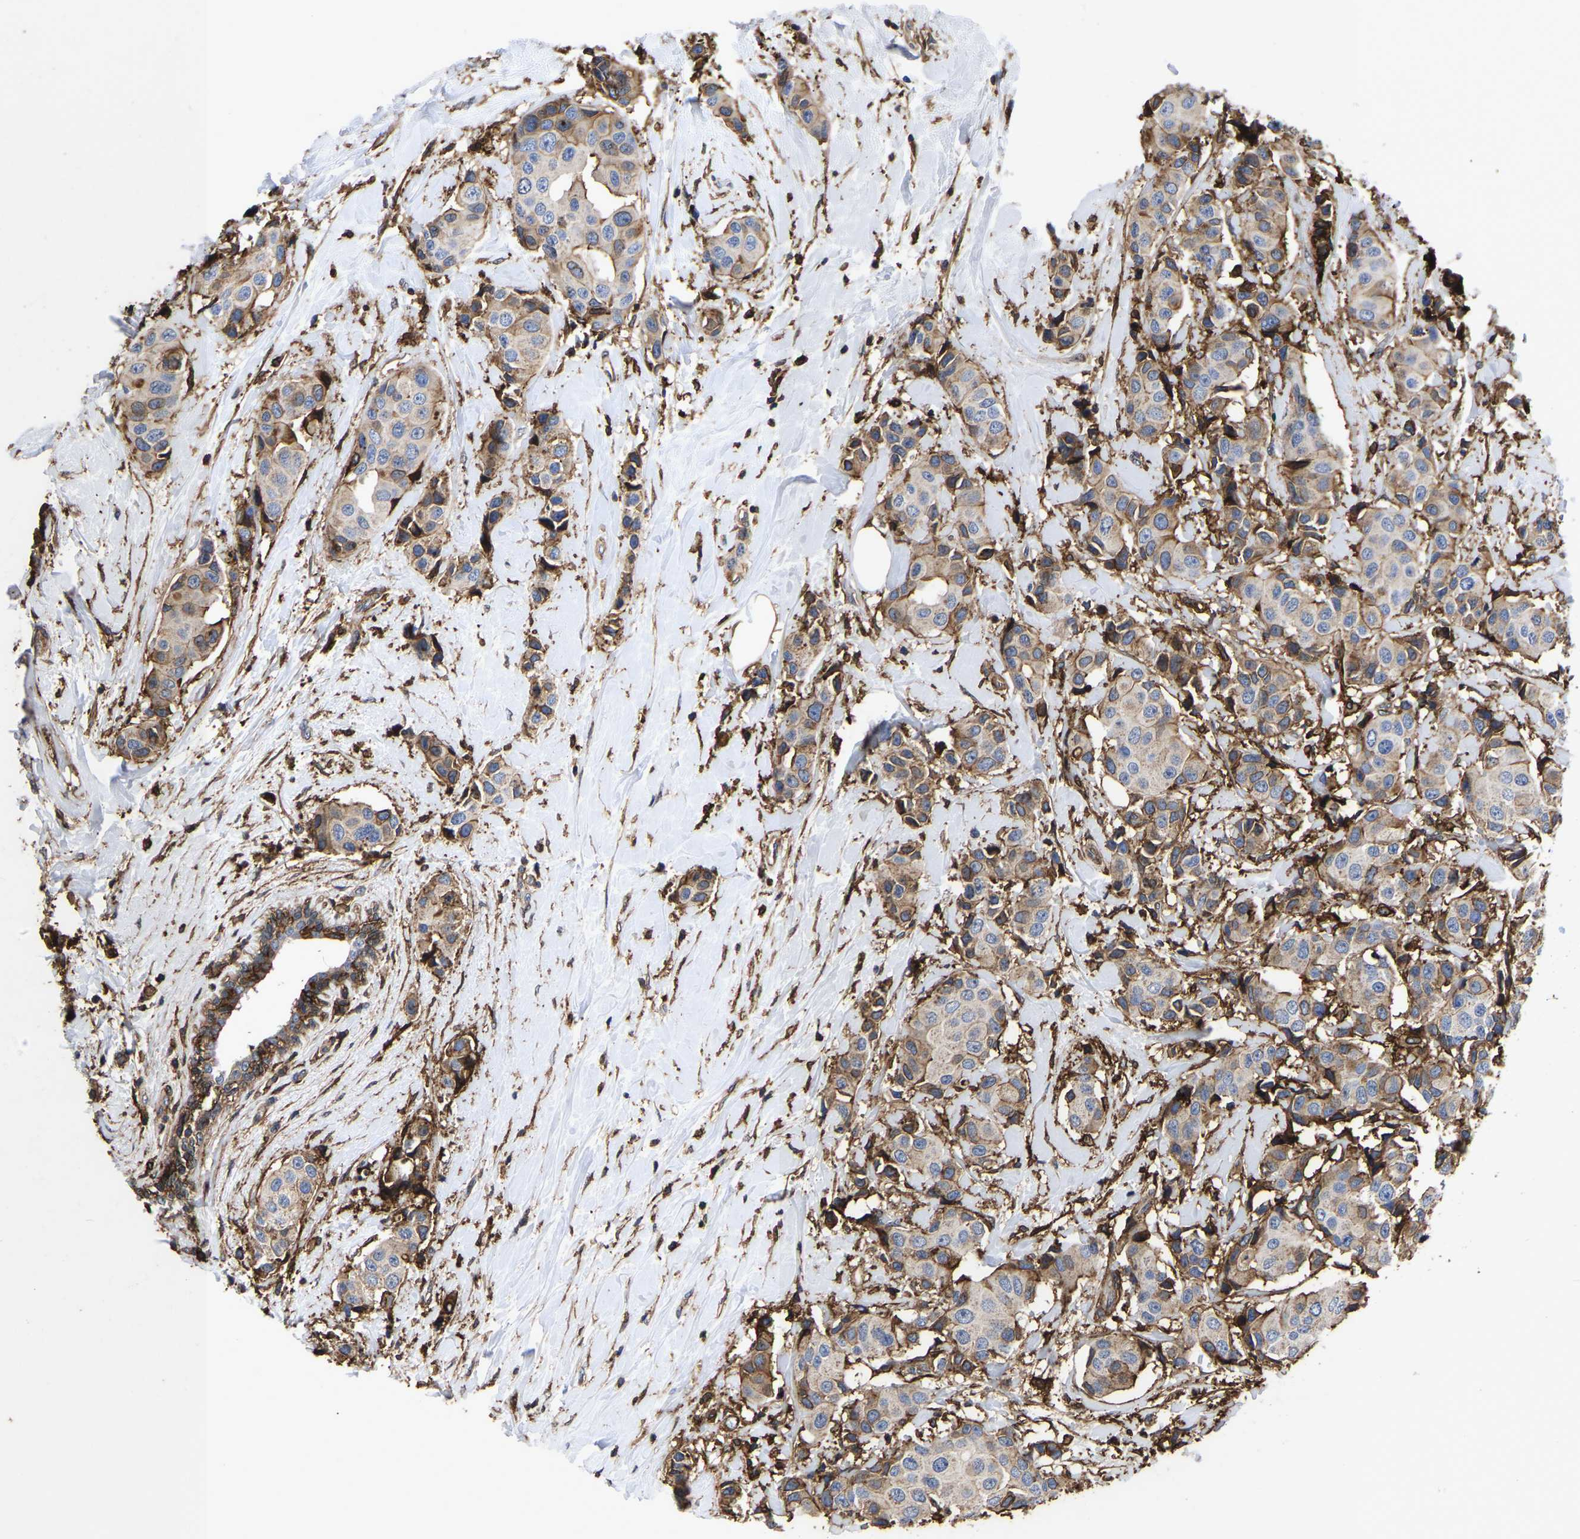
{"staining": {"intensity": "moderate", "quantity": ">75%", "location": "cytoplasmic/membranous,nuclear"}, "tissue": "breast cancer", "cell_type": "Tumor cells", "image_type": "cancer", "snomed": [{"axis": "morphology", "description": "Normal tissue, NOS"}, {"axis": "morphology", "description": "Duct carcinoma"}, {"axis": "topography", "description": "Breast"}], "caption": "The image displays staining of breast cancer, revealing moderate cytoplasmic/membranous and nuclear protein positivity (brown color) within tumor cells.", "gene": "LIF", "patient": {"sex": "female", "age": 39}}